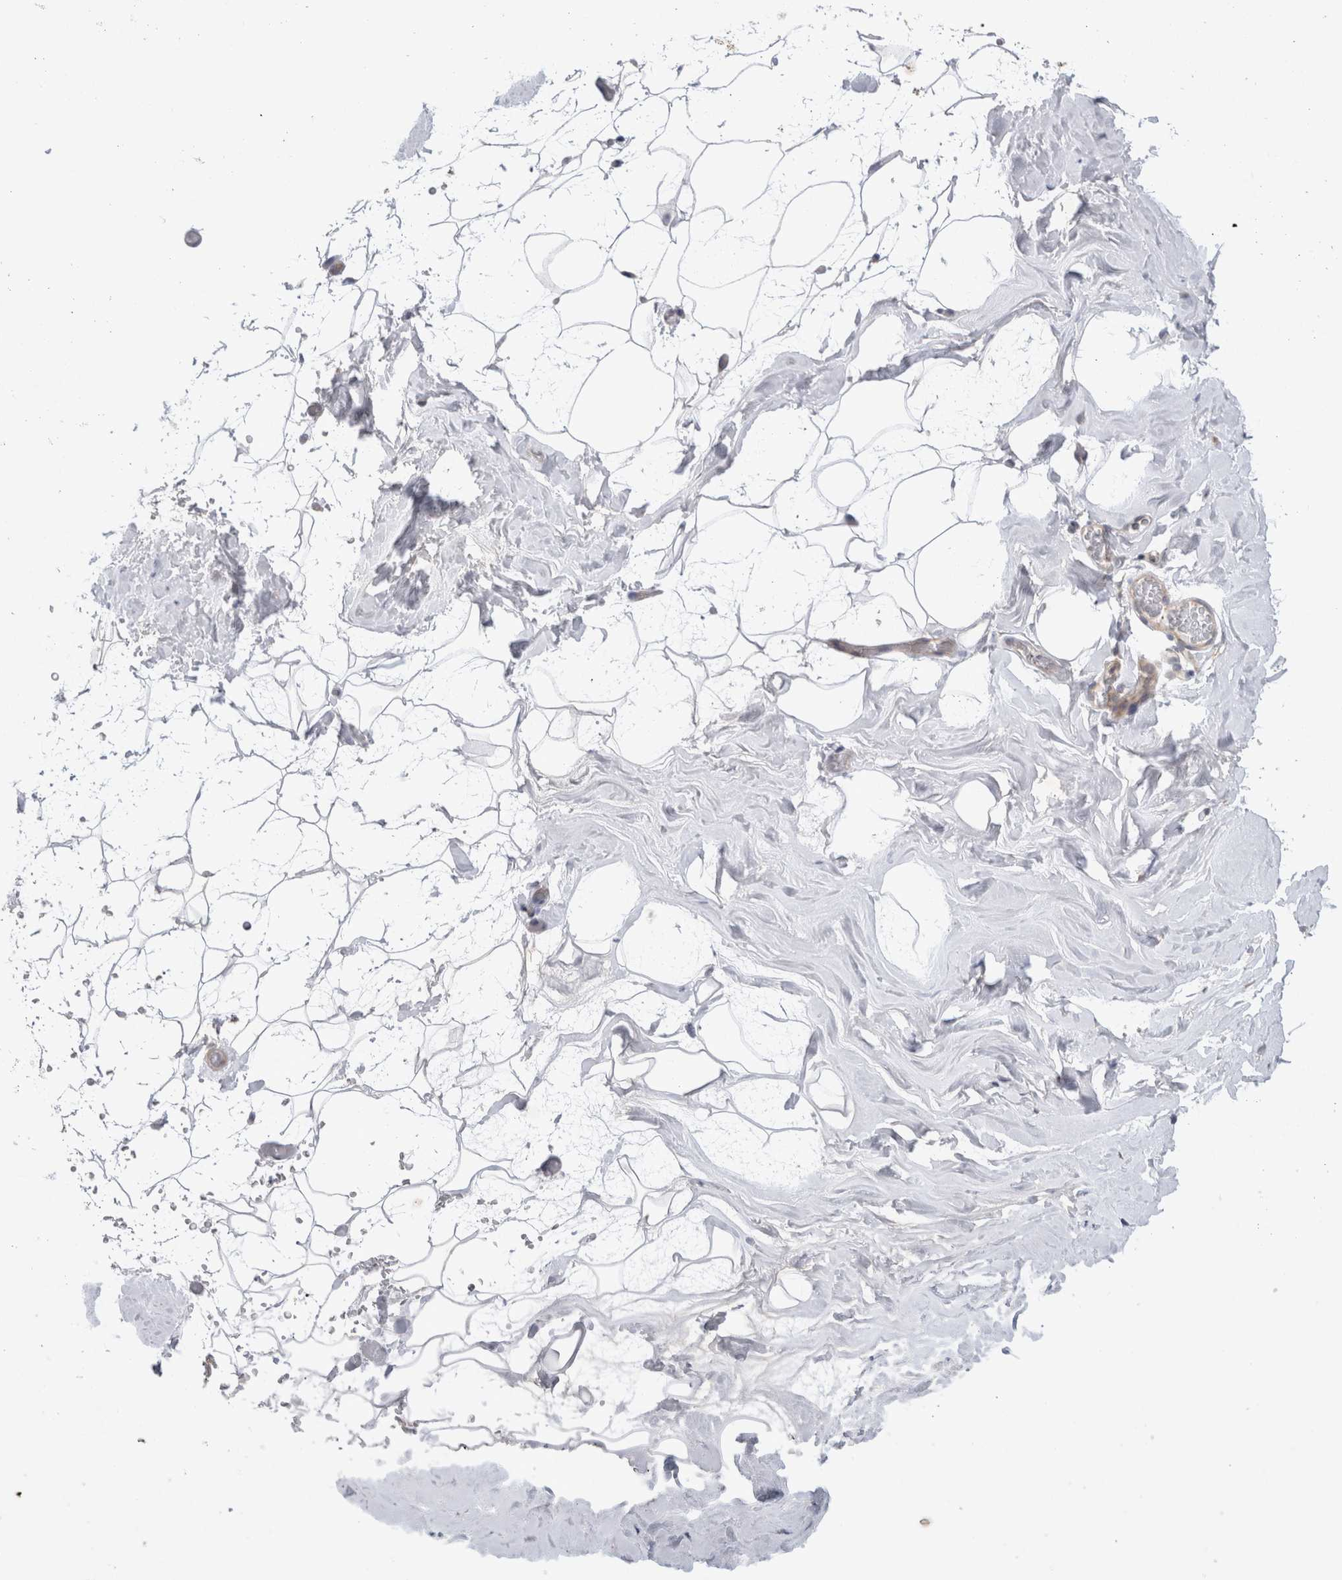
{"staining": {"intensity": "negative", "quantity": "none", "location": "none"}, "tissue": "adipose tissue", "cell_type": "Adipocytes", "image_type": "normal", "snomed": [{"axis": "morphology", "description": "Normal tissue, NOS"}, {"axis": "morphology", "description": "Fibrosis, NOS"}, {"axis": "topography", "description": "Breast"}, {"axis": "topography", "description": "Adipose tissue"}], "caption": "The image displays no staining of adipocytes in unremarkable adipose tissue.", "gene": "NPC1", "patient": {"sex": "female", "age": 39}}